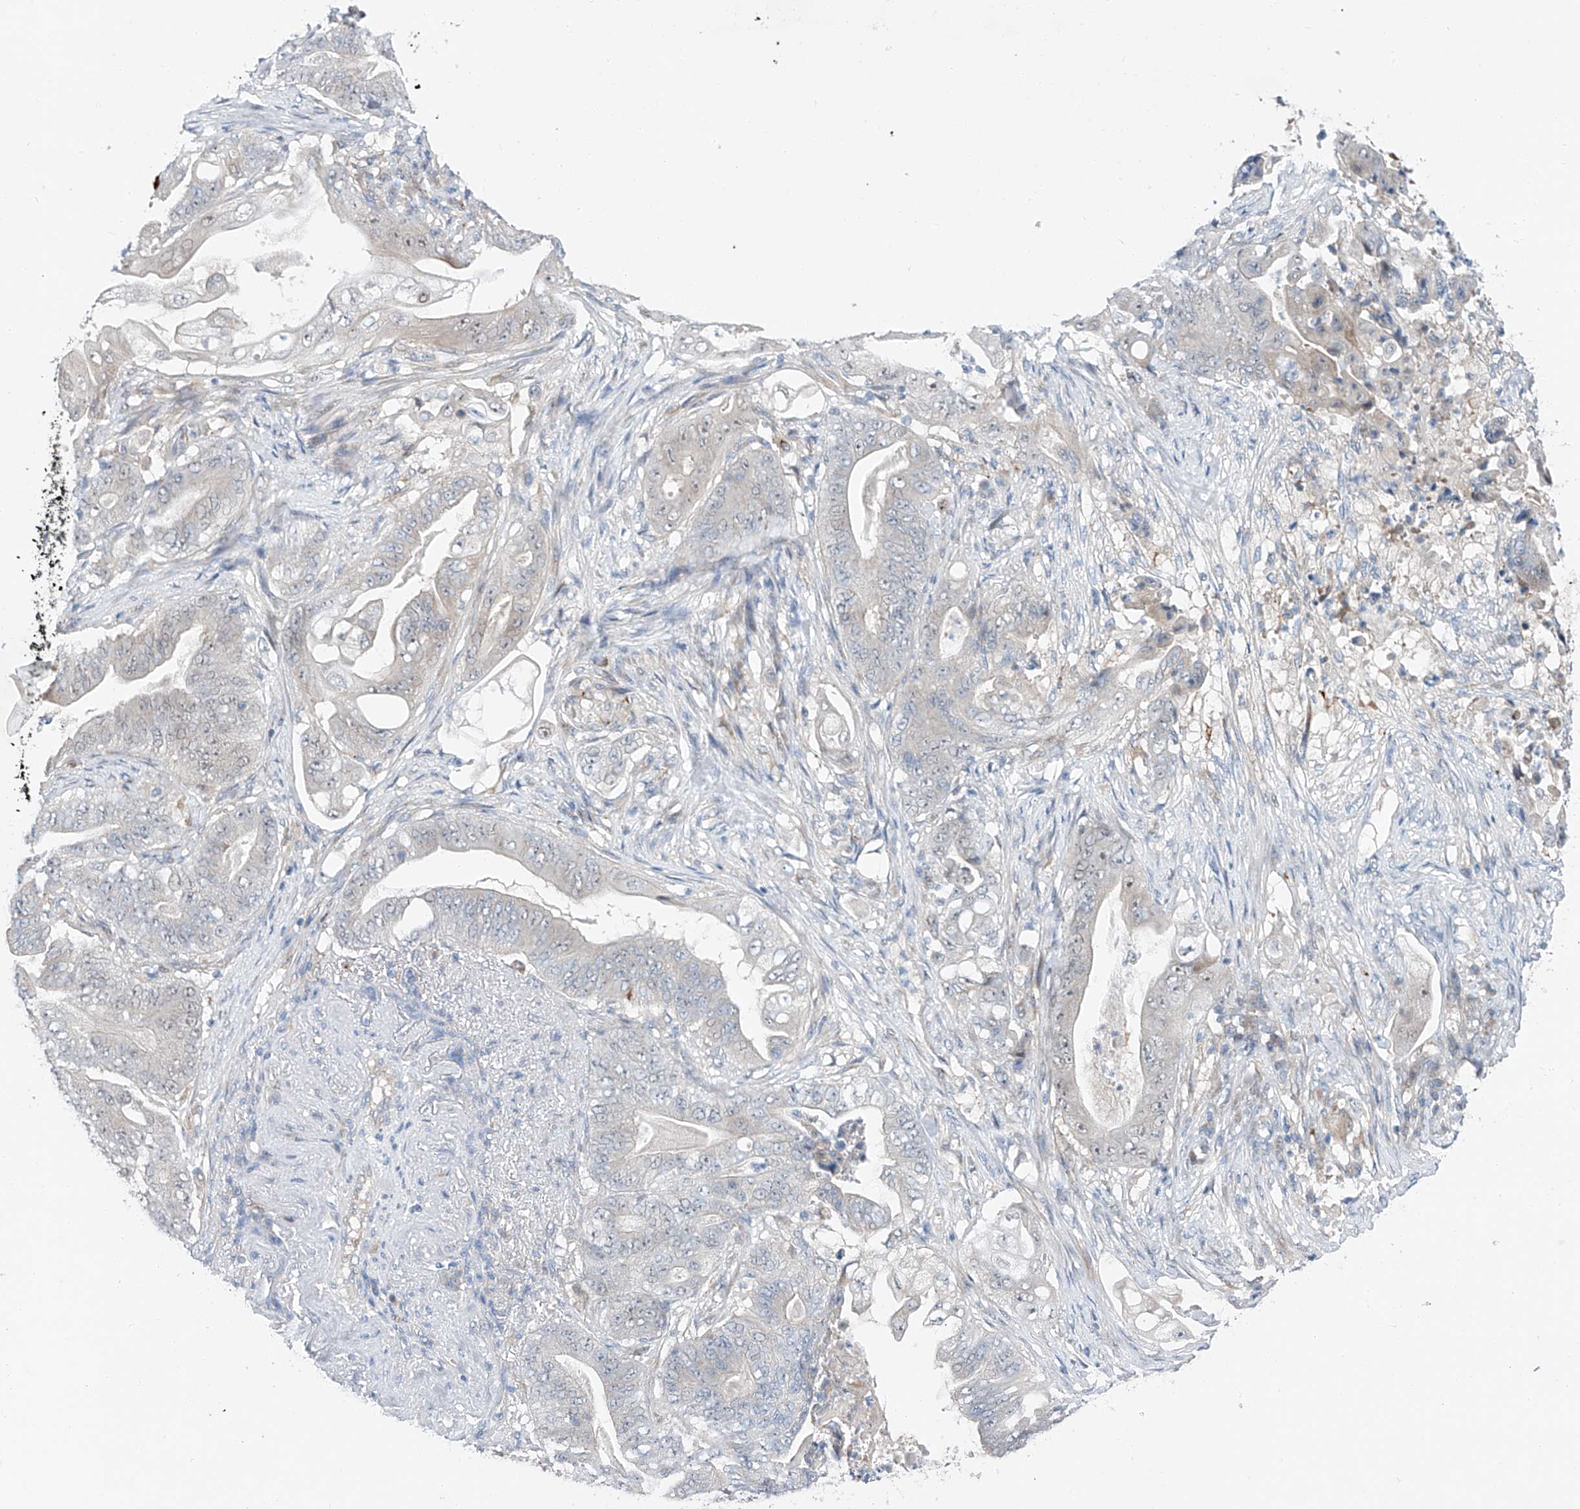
{"staining": {"intensity": "negative", "quantity": "none", "location": "none"}, "tissue": "stomach cancer", "cell_type": "Tumor cells", "image_type": "cancer", "snomed": [{"axis": "morphology", "description": "Adenocarcinoma, NOS"}, {"axis": "topography", "description": "Stomach"}], "caption": "Human stomach cancer (adenocarcinoma) stained for a protein using immunohistochemistry (IHC) displays no expression in tumor cells.", "gene": "CLDND1", "patient": {"sex": "female", "age": 73}}